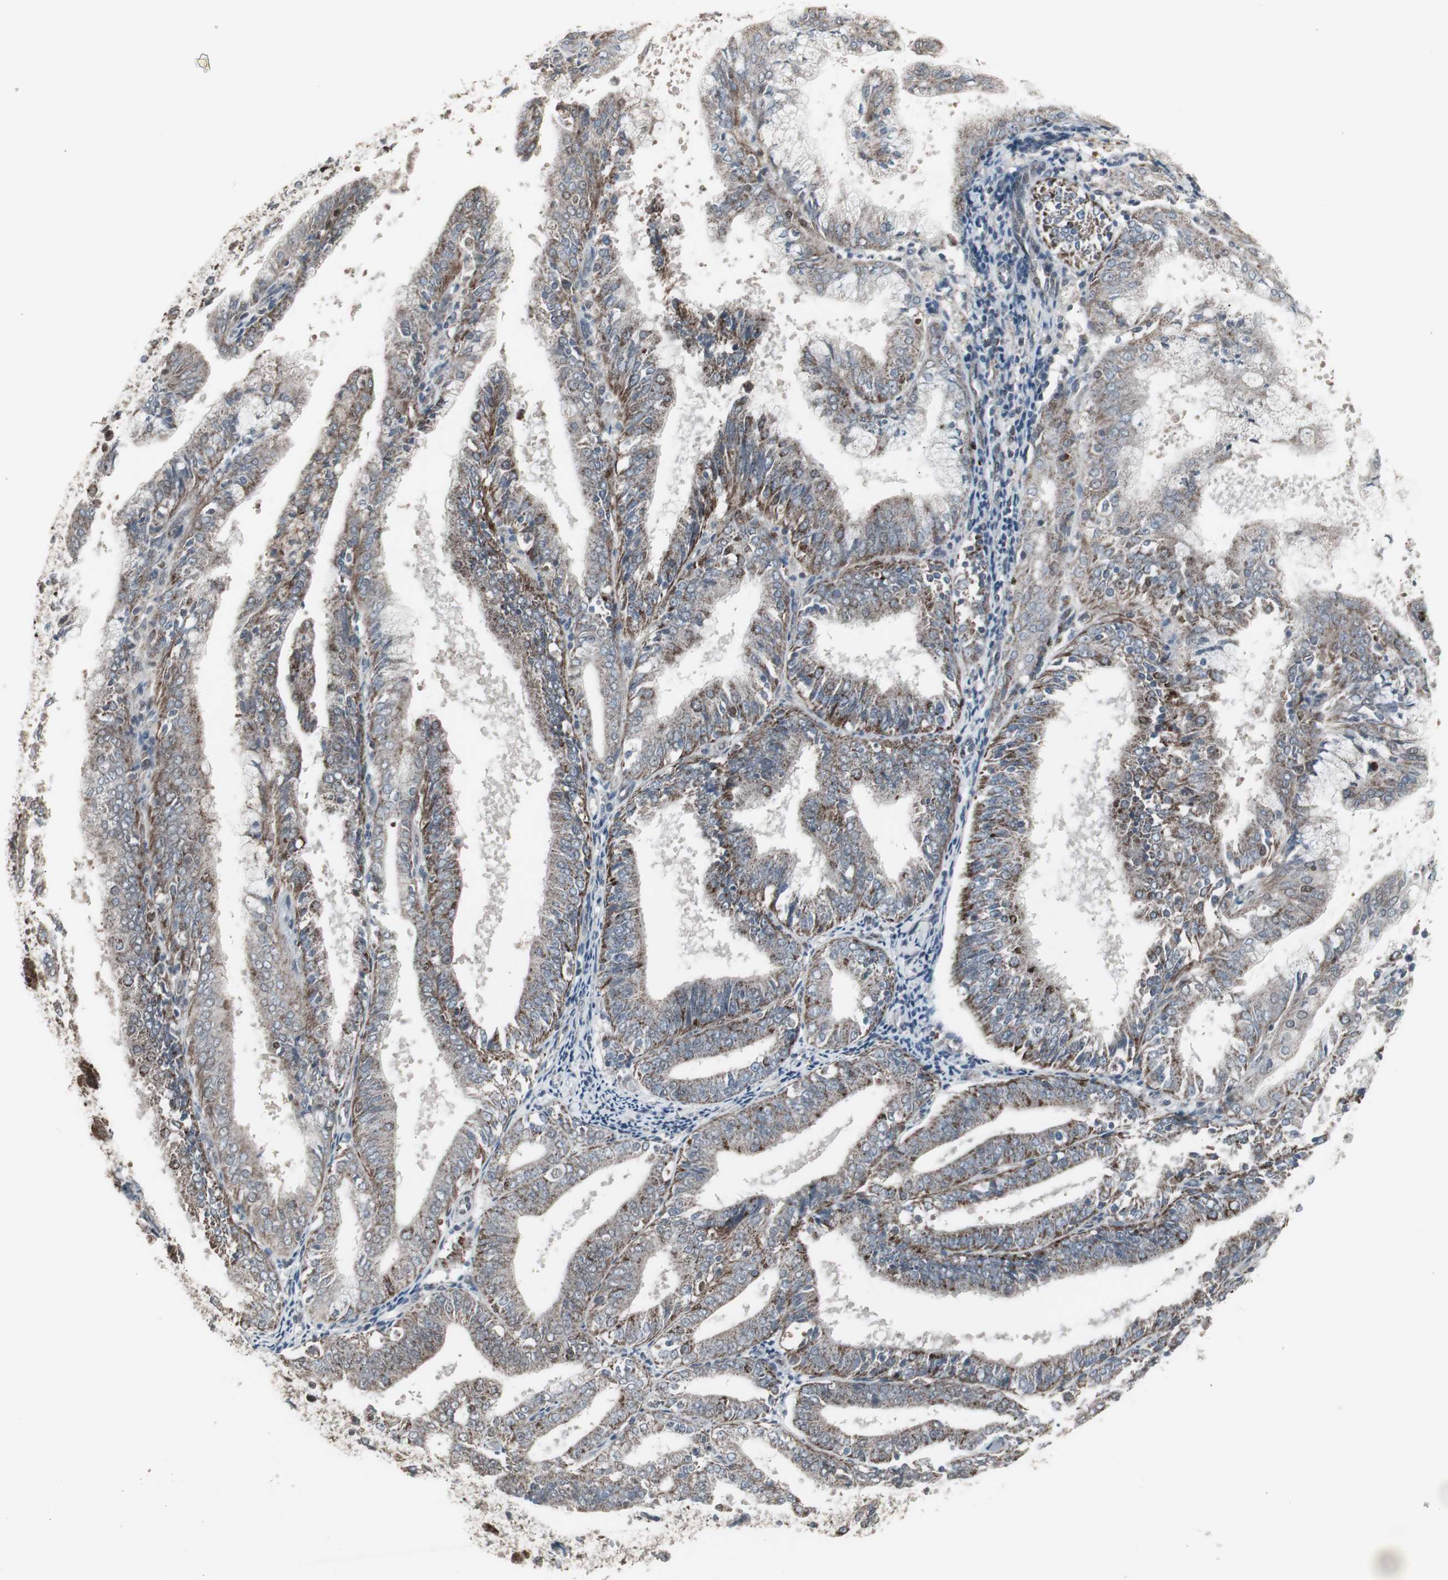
{"staining": {"intensity": "moderate", "quantity": ">75%", "location": "cytoplasmic/membranous"}, "tissue": "endometrial cancer", "cell_type": "Tumor cells", "image_type": "cancer", "snomed": [{"axis": "morphology", "description": "Adenocarcinoma, NOS"}, {"axis": "topography", "description": "Endometrium"}], "caption": "Immunohistochemistry staining of endometrial cancer (adenocarcinoma), which exhibits medium levels of moderate cytoplasmic/membranous staining in approximately >75% of tumor cells indicating moderate cytoplasmic/membranous protein staining. The staining was performed using DAB (3,3'-diaminobenzidine) (brown) for protein detection and nuclei were counterstained in hematoxylin (blue).", "gene": "RXRA", "patient": {"sex": "female", "age": 63}}